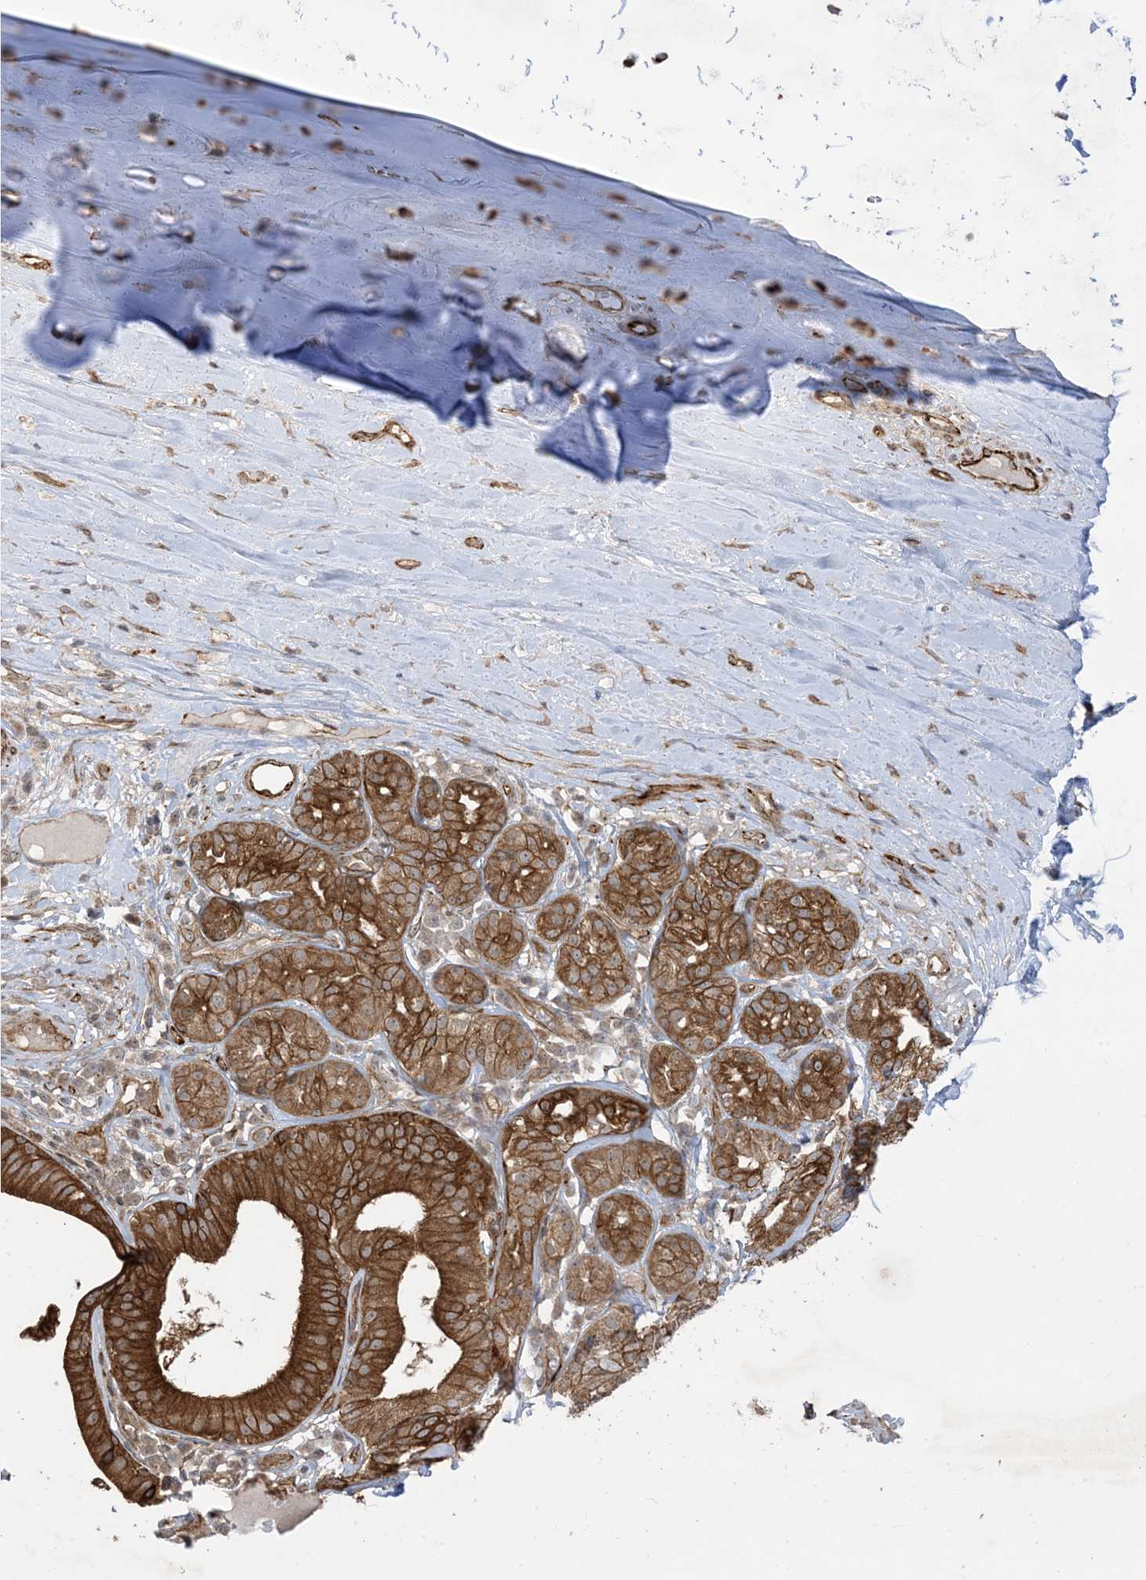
{"staining": {"intensity": "moderate", "quantity": "<25%", "location": "cytoplasmic/membranous"}, "tissue": "adipose tissue", "cell_type": "Adipocytes", "image_type": "normal", "snomed": [{"axis": "morphology", "description": "Normal tissue, NOS"}, {"axis": "morphology", "description": "Basal cell carcinoma"}, {"axis": "topography", "description": "Cartilage tissue"}, {"axis": "topography", "description": "Nasopharynx"}, {"axis": "topography", "description": "Oral tissue"}], "caption": "This image demonstrates immunohistochemistry (IHC) staining of normal human adipose tissue, with low moderate cytoplasmic/membranous positivity in approximately <25% of adipocytes.", "gene": "SOGA3", "patient": {"sex": "female", "age": 77}}